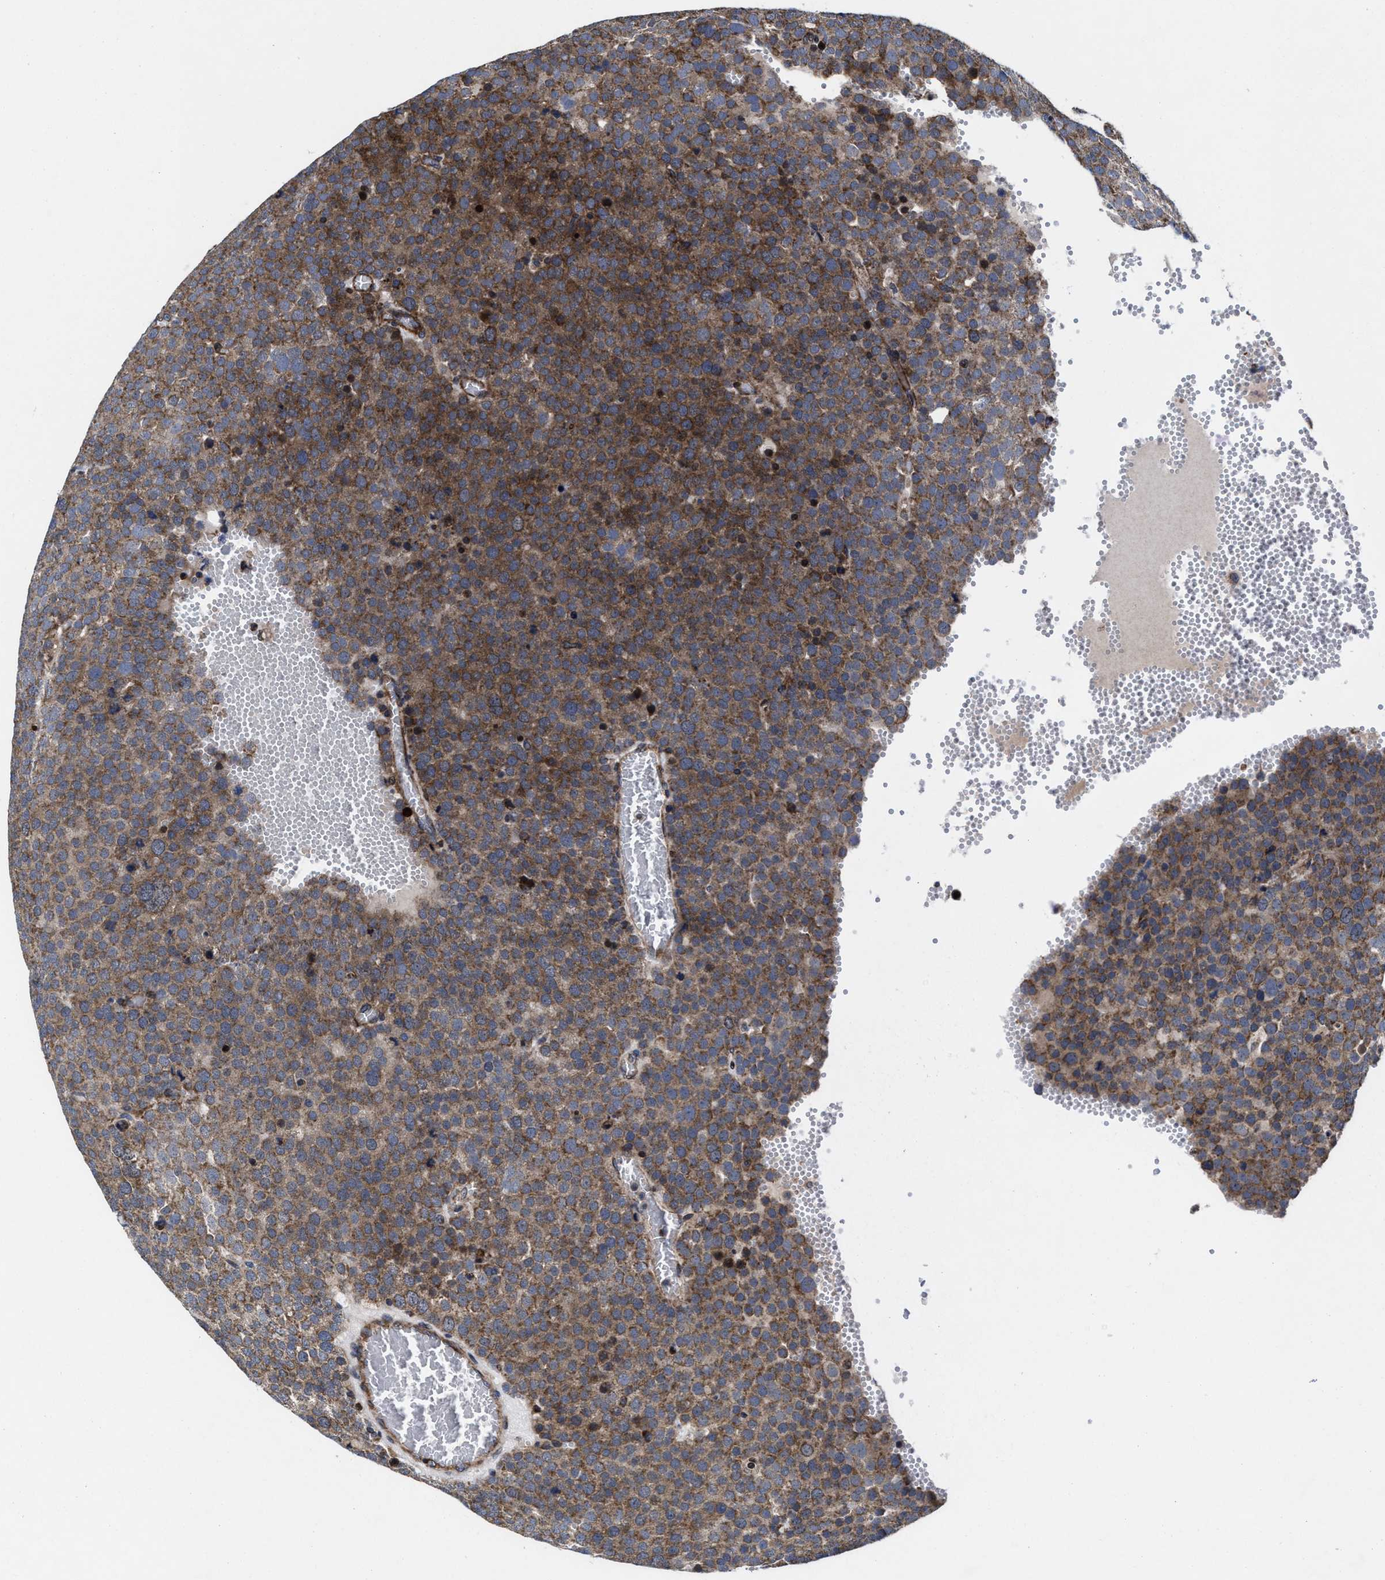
{"staining": {"intensity": "moderate", "quantity": ">75%", "location": "cytoplasmic/membranous"}, "tissue": "testis cancer", "cell_type": "Tumor cells", "image_type": "cancer", "snomed": [{"axis": "morphology", "description": "Normal tissue, NOS"}, {"axis": "morphology", "description": "Seminoma, NOS"}, {"axis": "topography", "description": "Testis"}], "caption": "Protein analysis of seminoma (testis) tissue displays moderate cytoplasmic/membranous staining in about >75% of tumor cells.", "gene": "MRPL50", "patient": {"sex": "male", "age": 71}}